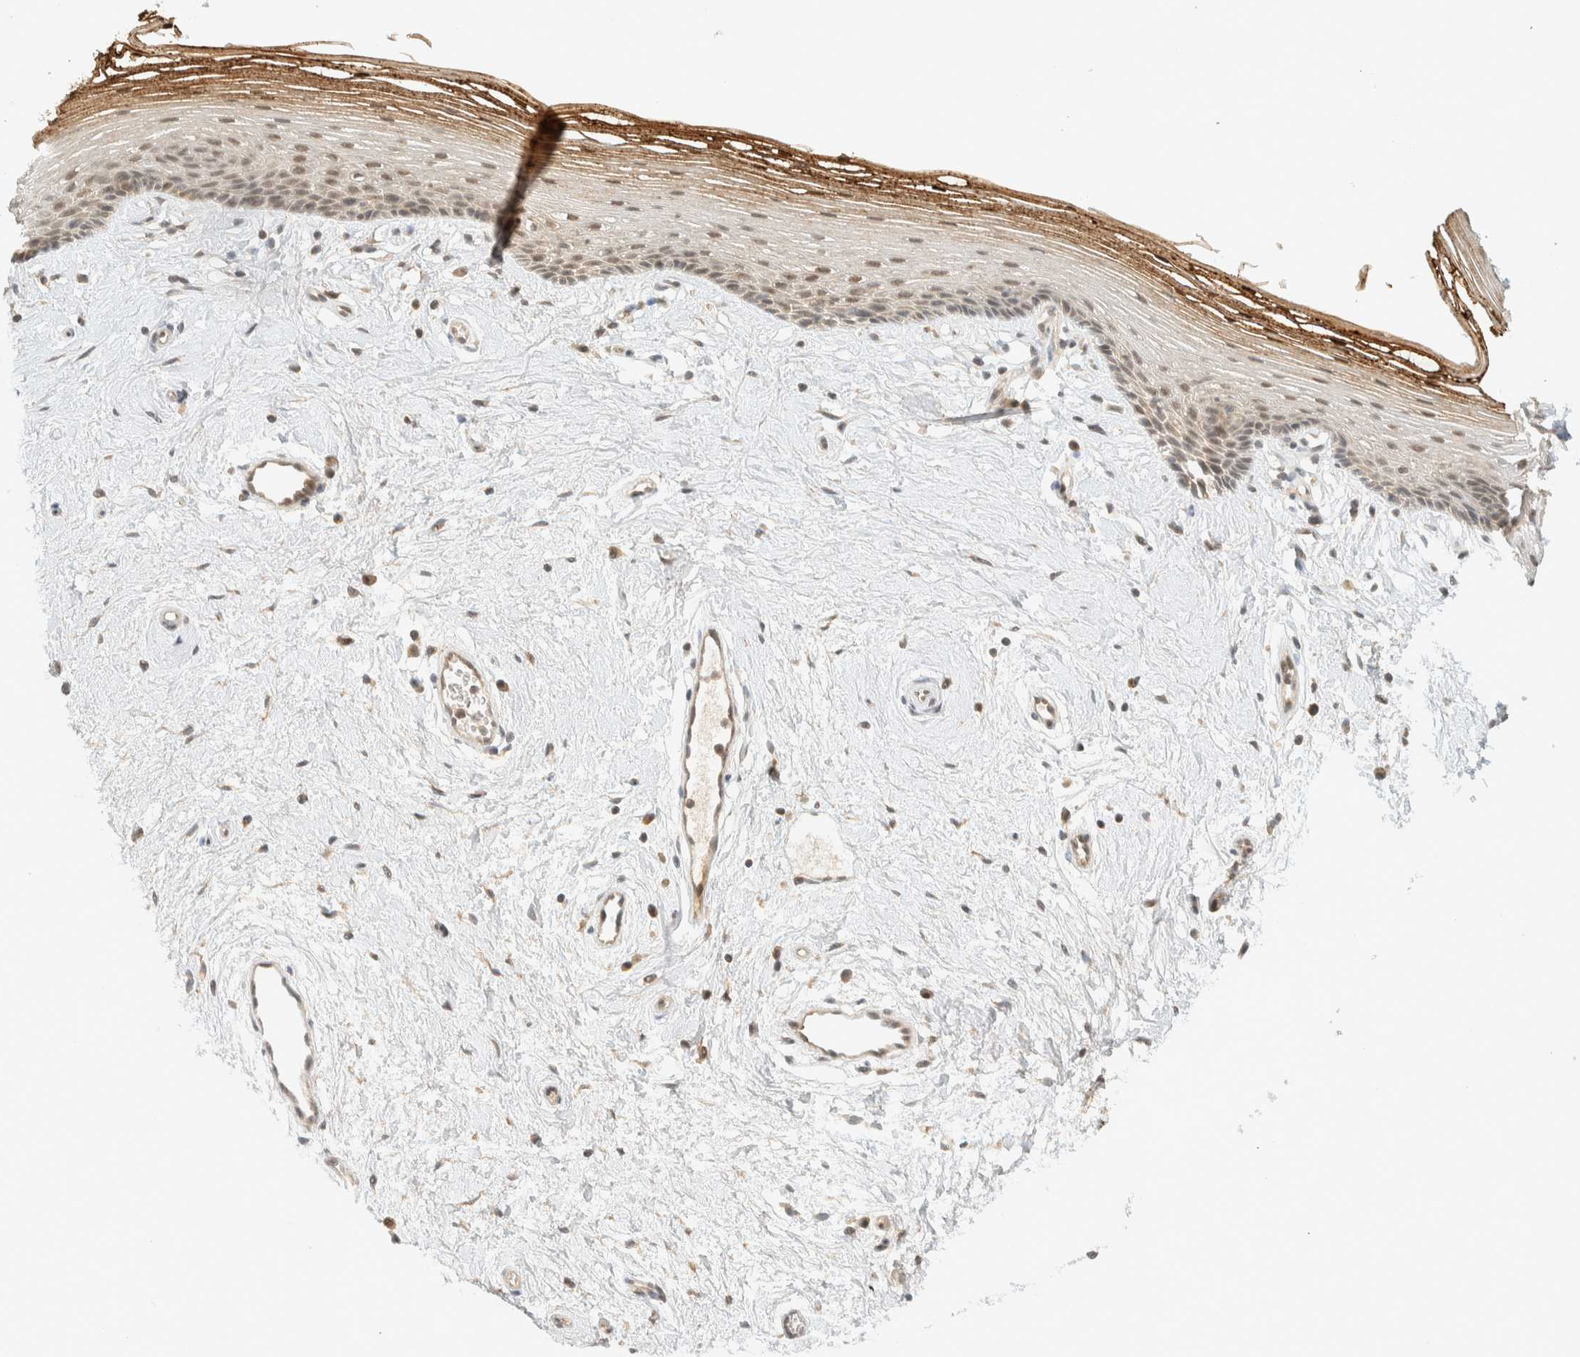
{"staining": {"intensity": "weak", "quantity": ">75%", "location": "cytoplasmic/membranous"}, "tissue": "vagina", "cell_type": "Squamous epithelial cells", "image_type": "normal", "snomed": [{"axis": "morphology", "description": "Normal tissue, NOS"}, {"axis": "topography", "description": "Vagina"}], "caption": "Vagina stained with immunohistochemistry exhibits weak cytoplasmic/membranous expression in approximately >75% of squamous epithelial cells. (Brightfield microscopy of DAB IHC at high magnification).", "gene": "KIFAP3", "patient": {"sex": "female", "age": 46}}